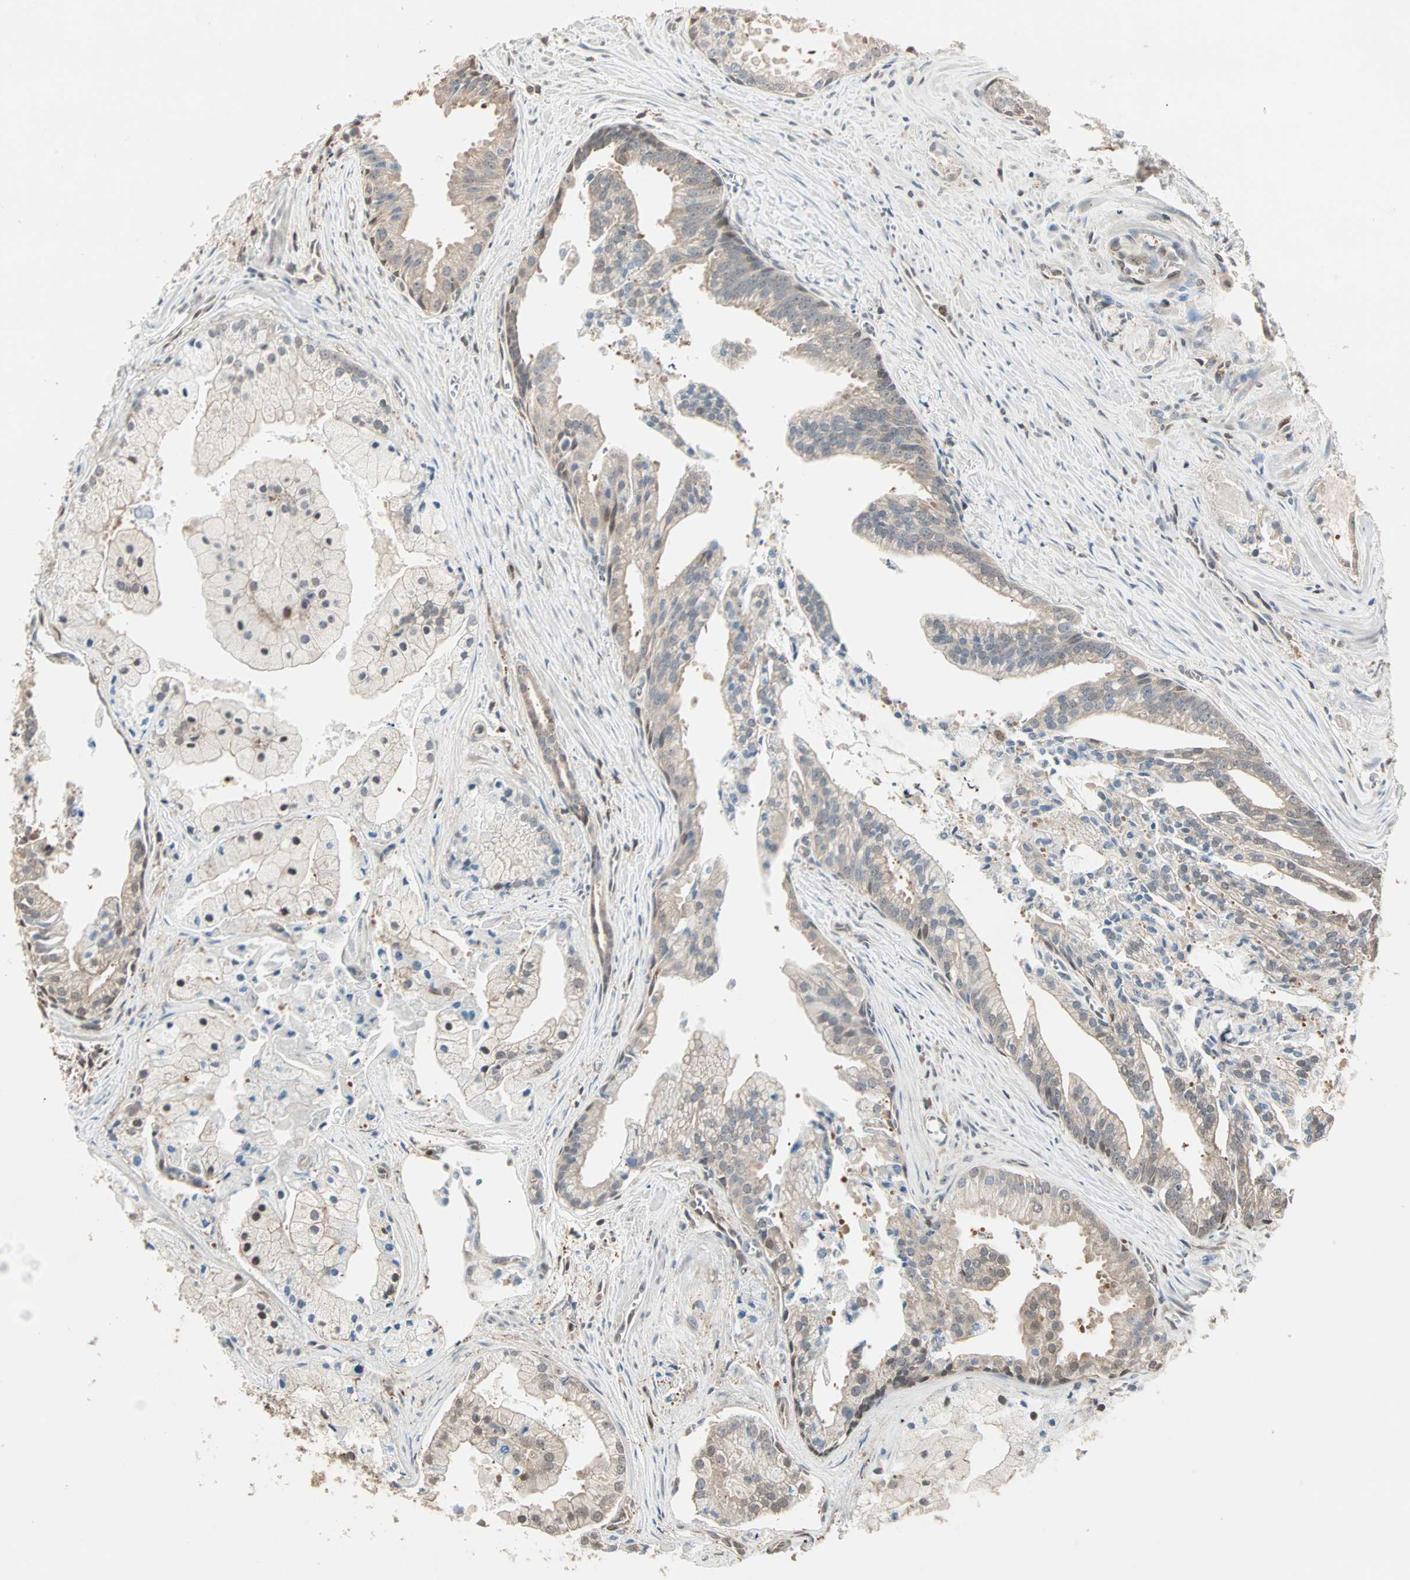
{"staining": {"intensity": "weak", "quantity": "25%-75%", "location": "cytoplasmic/membranous"}, "tissue": "prostate cancer", "cell_type": "Tumor cells", "image_type": "cancer", "snomed": [{"axis": "morphology", "description": "Adenocarcinoma, High grade"}, {"axis": "topography", "description": "Prostate"}], "caption": "Immunohistochemical staining of prostate adenocarcinoma (high-grade) shows low levels of weak cytoplasmic/membranous staining in about 25%-75% of tumor cells.", "gene": "DRG2", "patient": {"sex": "male", "age": 67}}